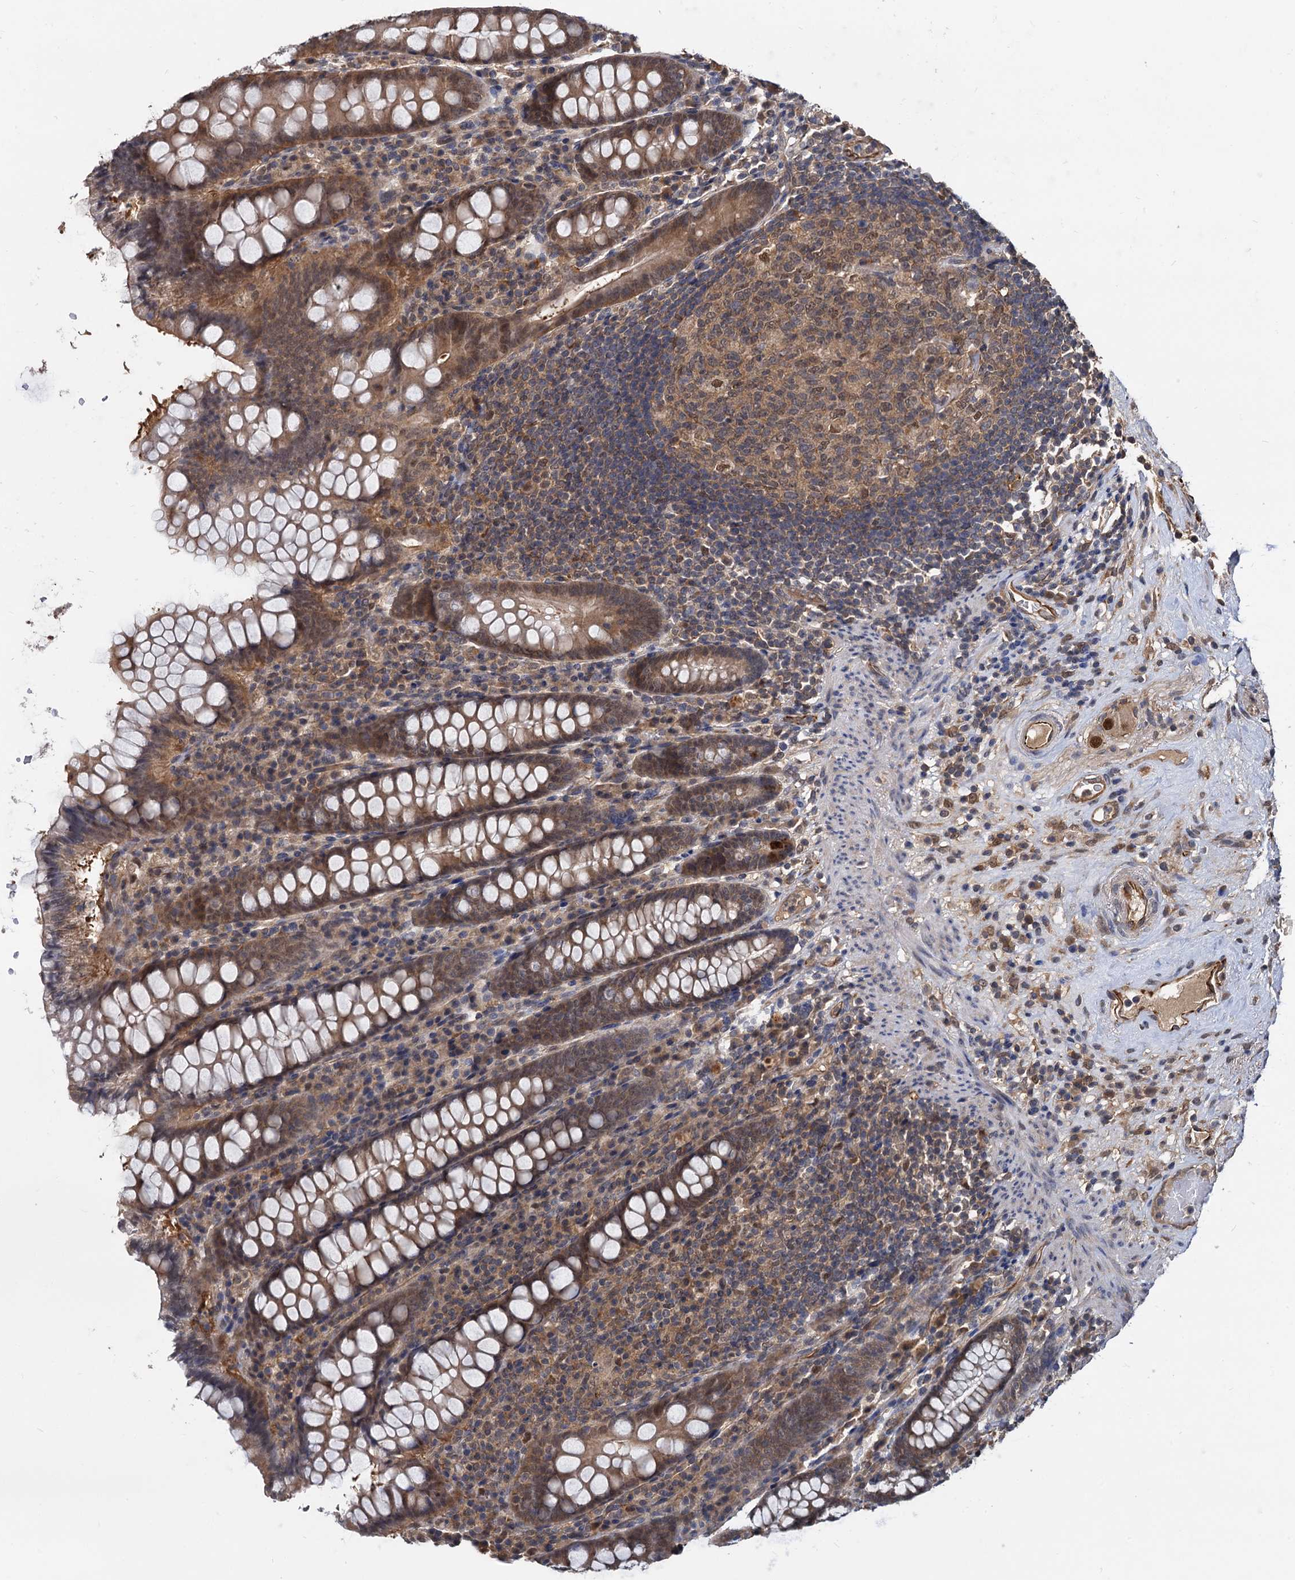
{"staining": {"intensity": "strong", "quantity": ">75%", "location": "cytoplasmic/membranous,nuclear"}, "tissue": "colon", "cell_type": "Endothelial cells", "image_type": "normal", "snomed": [{"axis": "morphology", "description": "Normal tissue, NOS"}, {"axis": "topography", "description": "Colon"}], "caption": "Protein staining exhibits strong cytoplasmic/membranous,nuclear staining in about >75% of endothelial cells in normal colon. Using DAB (brown) and hematoxylin (blue) stains, captured at high magnification using brightfield microscopy.", "gene": "PSMD4", "patient": {"sex": "female", "age": 79}}